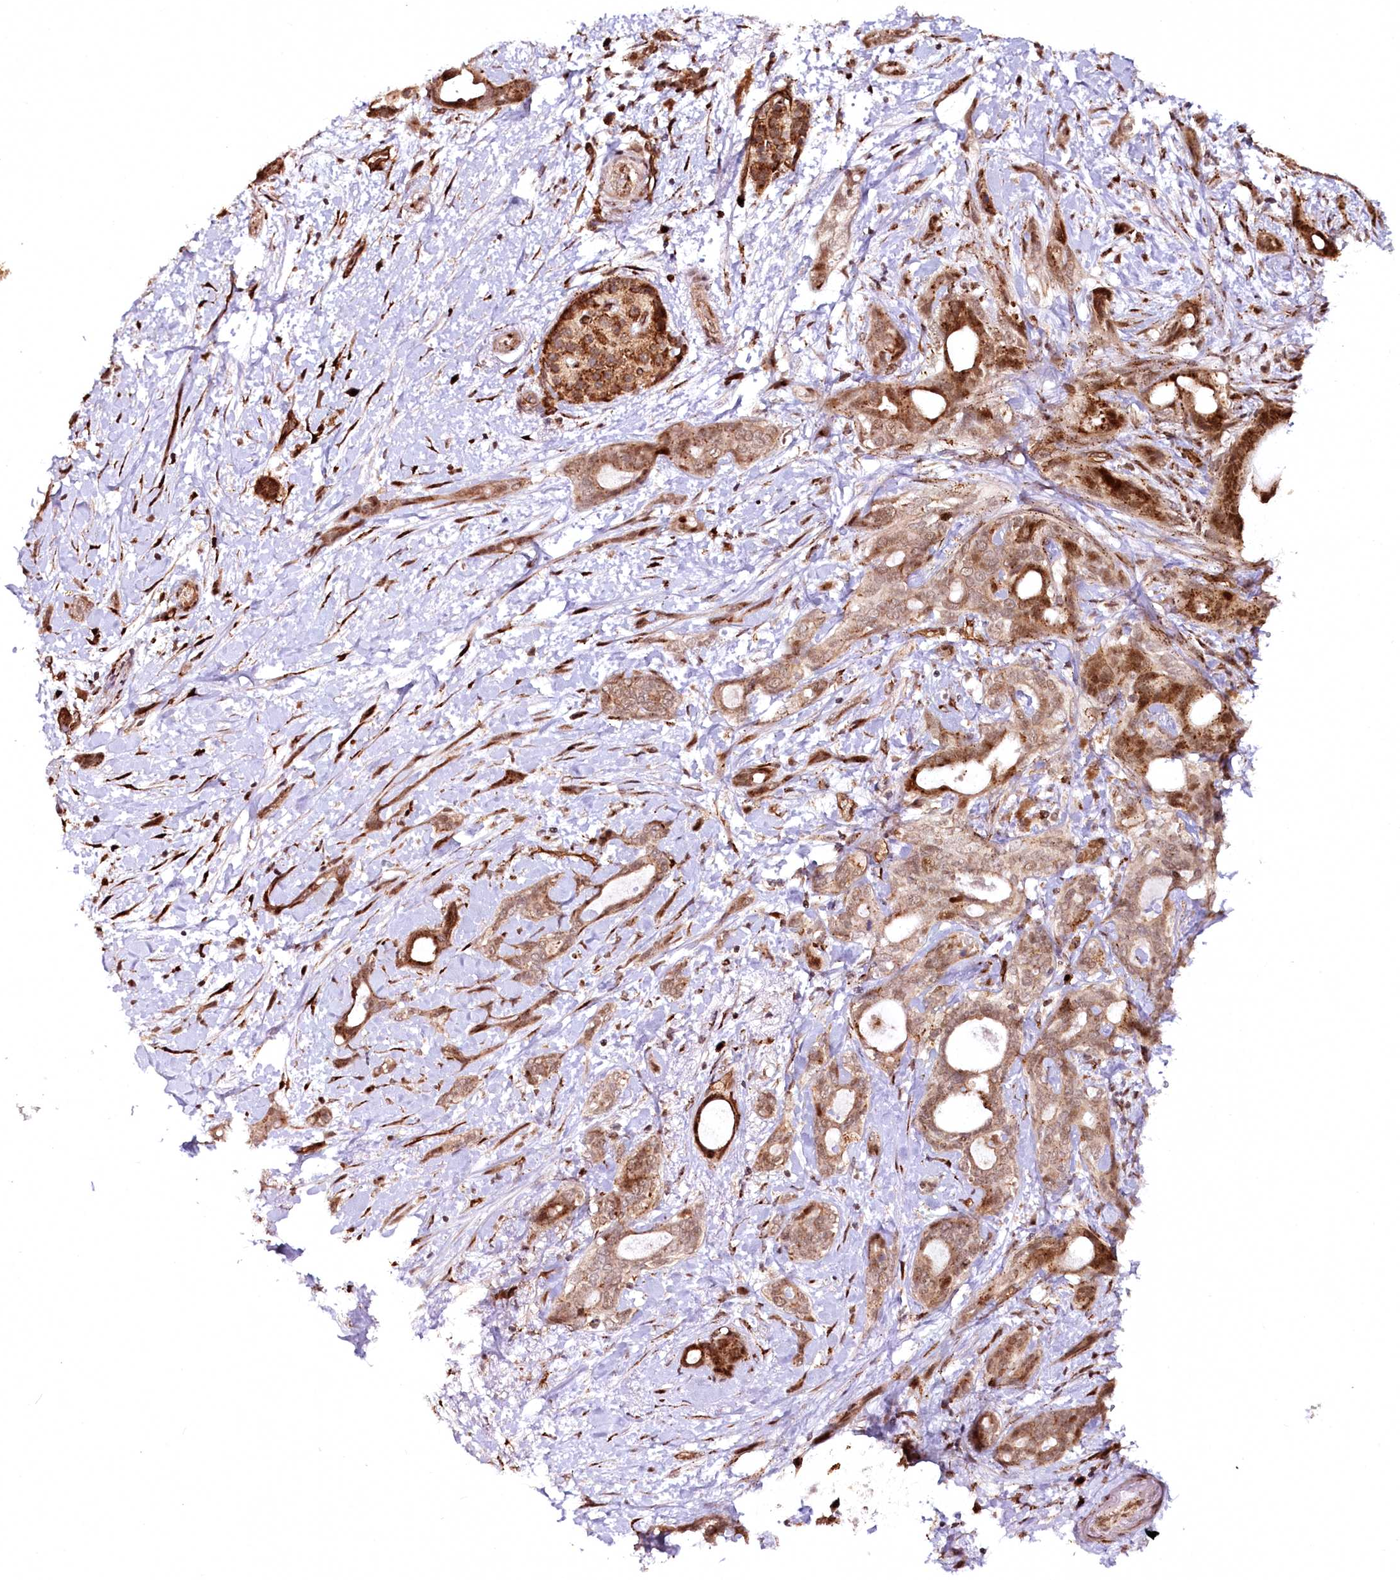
{"staining": {"intensity": "strong", "quantity": "<25%", "location": "cytoplasmic/membranous,nuclear"}, "tissue": "pancreatic cancer", "cell_type": "Tumor cells", "image_type": "cancer", "snomed": [{"axis": "morphology", "description": "Normal tissue, NOS"}, {"axis": "morphology", "description": "Adenocarcinoma, NOS"}, {"axis": "topography", "description": "Pancreas"}, {"axis": "topography", "description": "Peripheral nerve tissue"}], "caption": "Tumor cells demonstrate medium levels of strong cytoplasmic/membranous and nuclear positivity in approximately <25% of cells in pancreatic cancer.", "gene": "COPG1", "patient": {"sex": "female", "age": 63}}